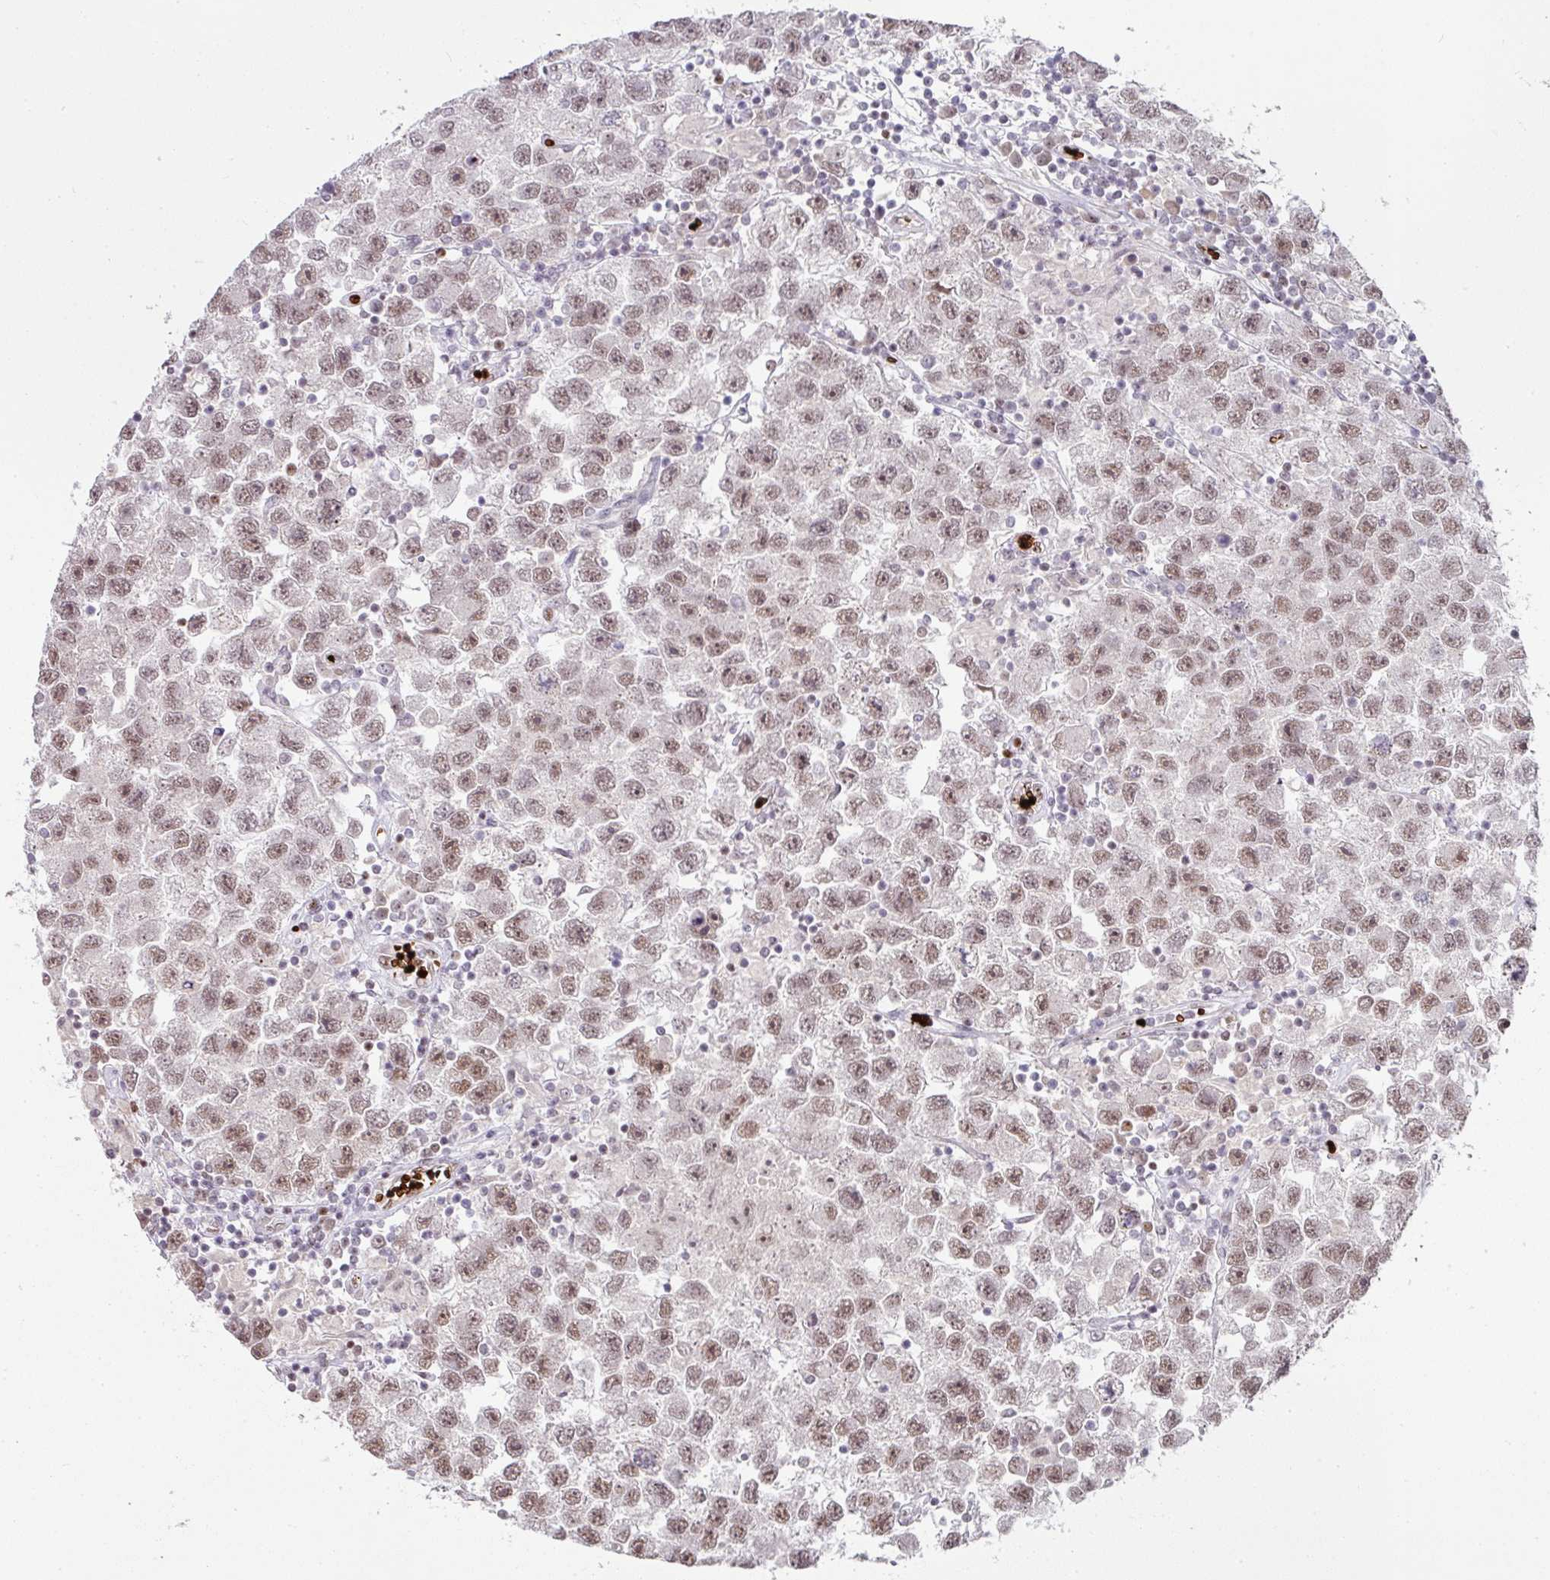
{"staining": {"intensity": "weak", "quantity": ">75%", "location": "nuclear"}, "tissue": "testis cancer", "cell_type": "Tumor cells", "image_type": "cancer", "snomed": [{"axis": "morphology", "description": "Seminoma, NOS"}, {"axis": "topography", "description": "Testis"}], "caption": "An image of testis cancer (seminoma) stained for a protein displays weak nuclear brown staining in tumor cells. Immunohistochemistry (ihc) stains the protein in brown and the nuclei are stained blue.", "gene": "NEIL1", "patient": {"sex": "male", "age": 26}}